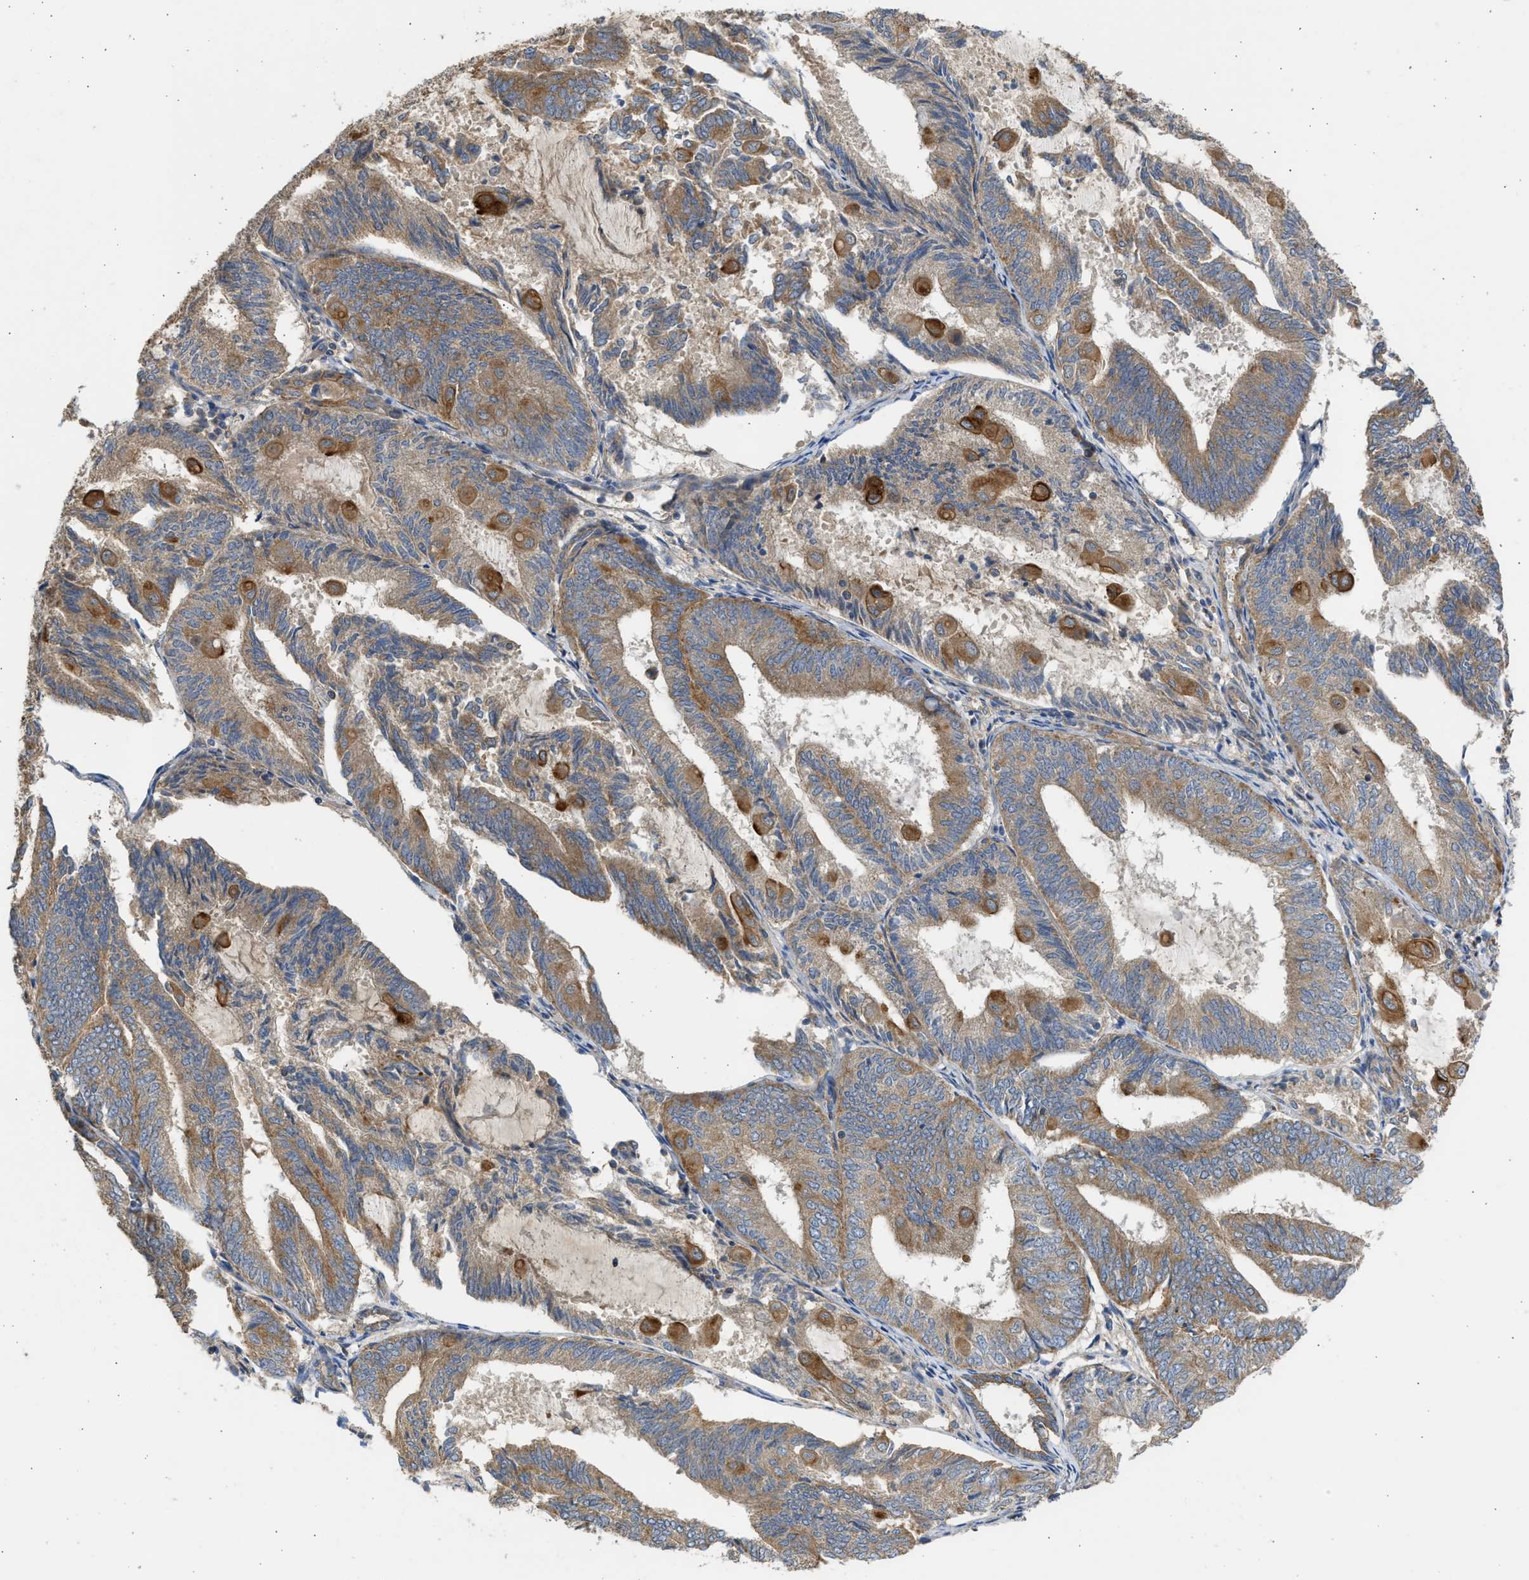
{"staining": {"intensity": "moderate", "quantity": ">75%", "location": "cytoplasmic/membranous"}, "tissue": "endometrial cancer", "cell_type": "Tumor cells", "image_type": "cancer", "snomed": [{"axis": "morphology", "description": "Adenocarcinoma, NOS"}, {"axis": "topography", "description": "Endometrium"}], "caption": "A medium amount of moderate cytoplasmic/membranous staining is present in approximately >75% of tumor cells in endometrial adenocarcinoma tissue.", "gene": "CSRNP2", "patient": {"sex": "female", "age": 81}}